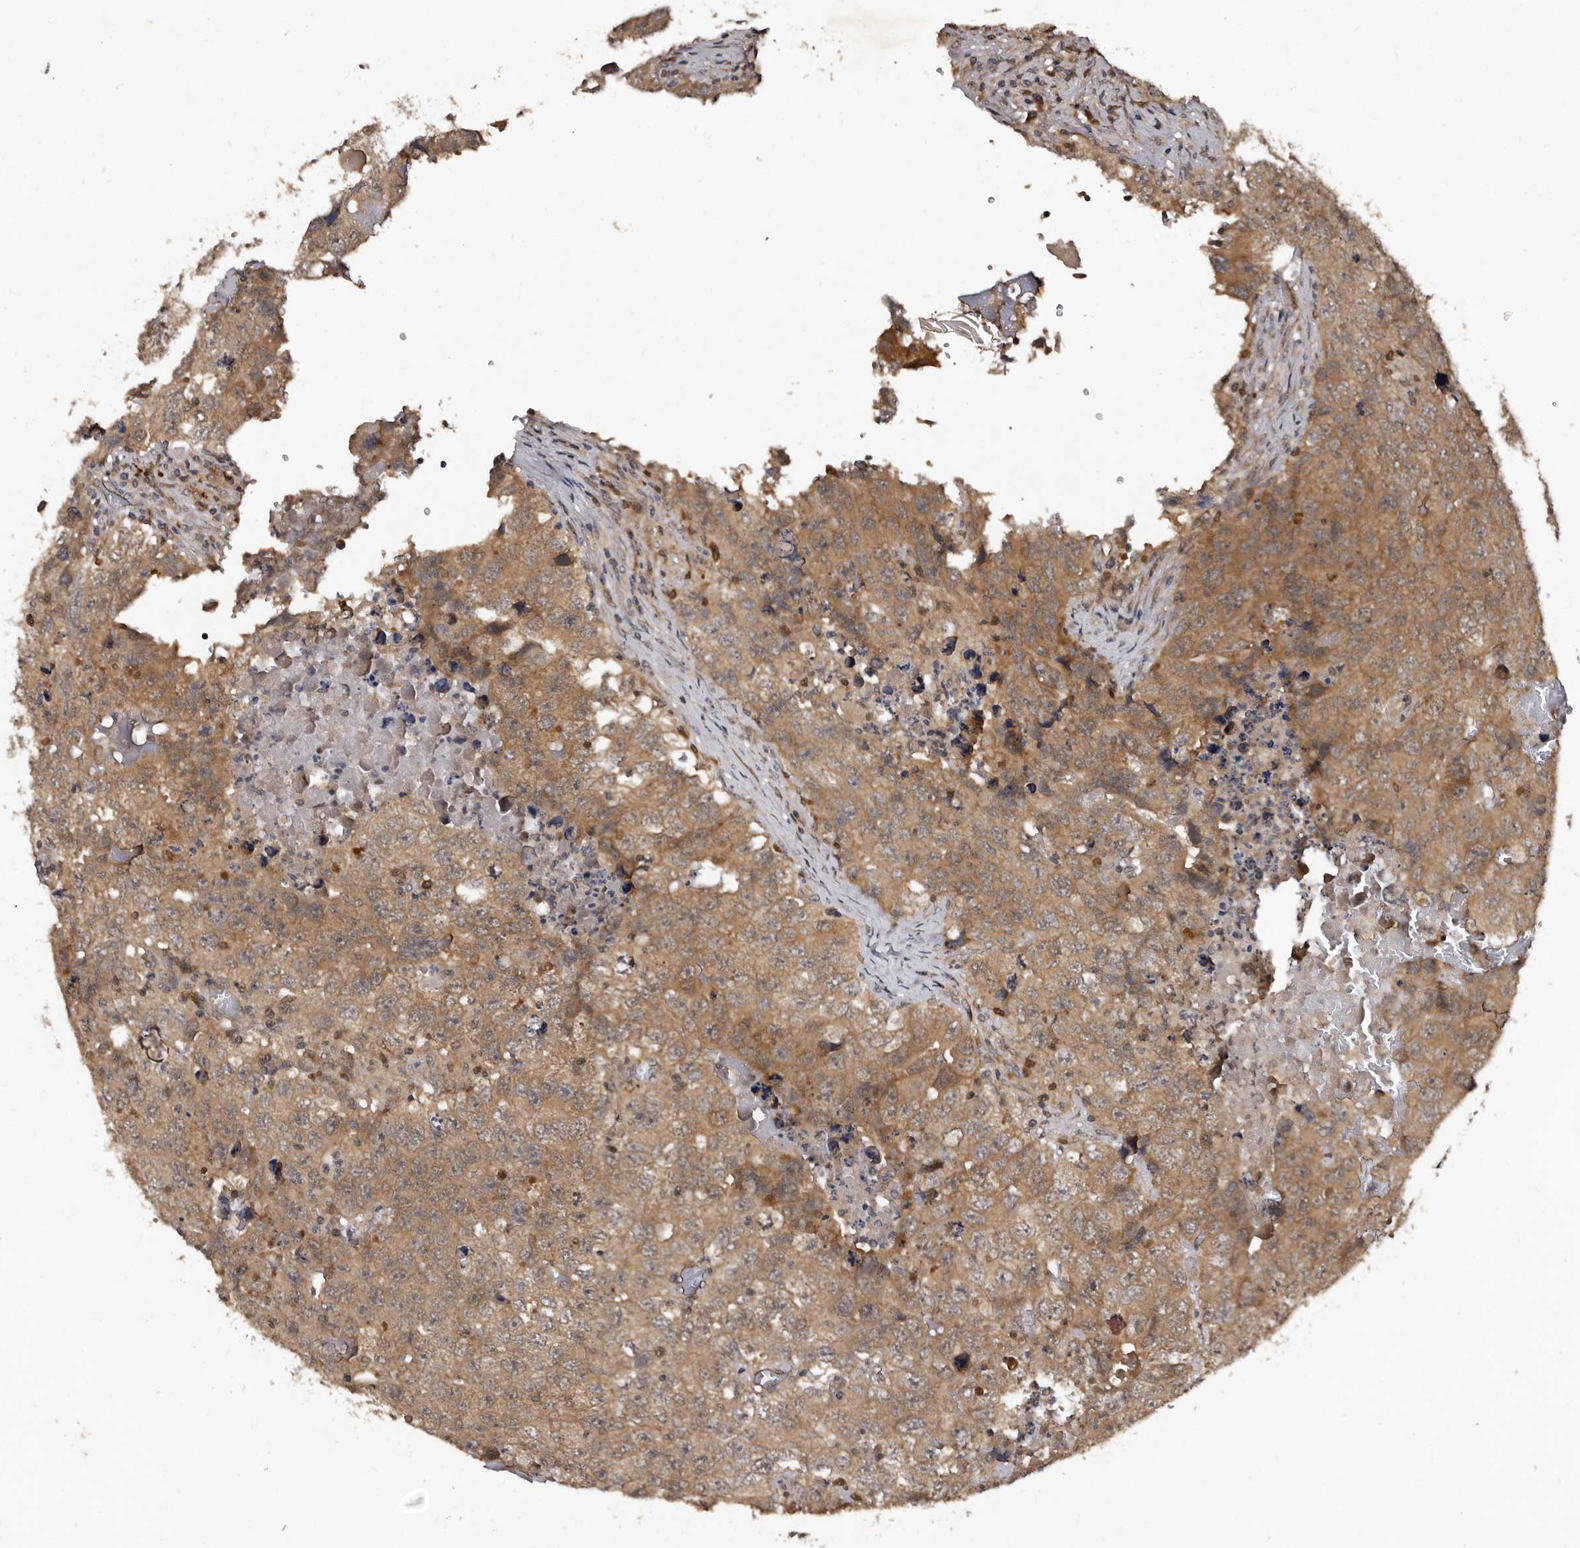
{"staining": {"intensity": "moderate", "quantity": ">75%", "location": "cytoplasmic/membranous"}, "tissue": "testis cancer", "cell_type": "Tumor cells", "image_type": "cancer", "snomed": [{"axis": "morphology", "description": "Seminoma, NOS"}, {"axis": "morphology", "description": "Carcinoma, Embryonal, NOS"}, {"axis": "topography", "description": "Testis"}], "caption": "Human embryonal carcinoma (testis) stained with a protein marker exhibits moderate staining in tumor cells.", "gene": "PMVK", "patient": {"sex": "male", "age": 43}}